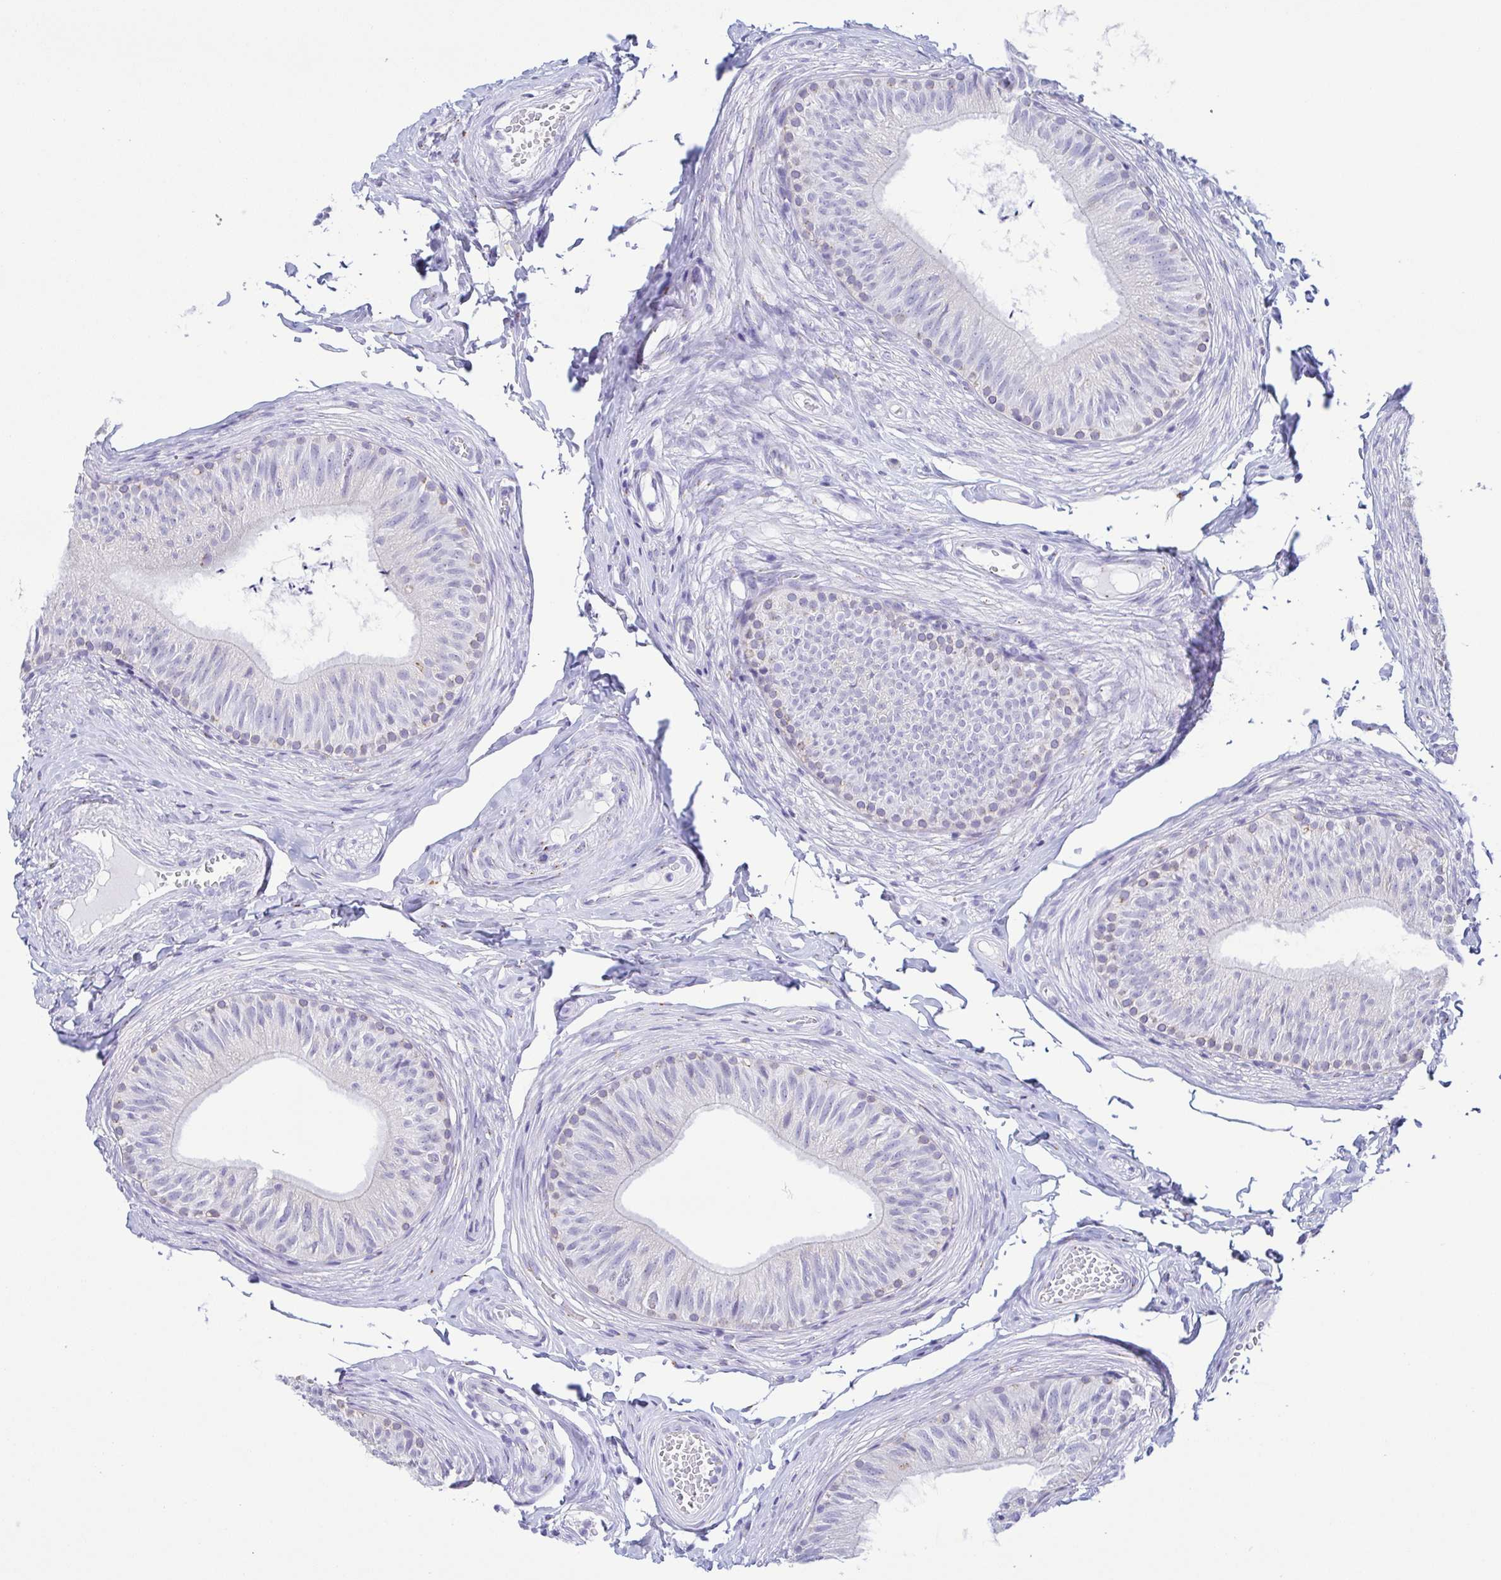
{"staining": {"intensity": "negative", "quantity": "none", "location": "none"}, "tissue": "epididymis", "cell_type": "Glandular cells", "image_type": "normal", "snomed": [{"axis": "morphology", "description": "Normal tissue, NOS"}, {"axis": "topography", "description": "Epididymis, spermatic cord, NOS"}, {"axis": "topography", "description": "Epididymis"}, {"axis": "topography", "description": "Peripheral nerve tissue"}], "caption": "Glandular cells show no significant positivity in unremarkable epididymis. The staining was performed using DAB to visualize the protein expression in brown, while the nuclei were stained in blue with hematoxylin (Magnification: 20x).", "gene": "SULT1B1", "patient": {"sex": "male", "age": 29}}